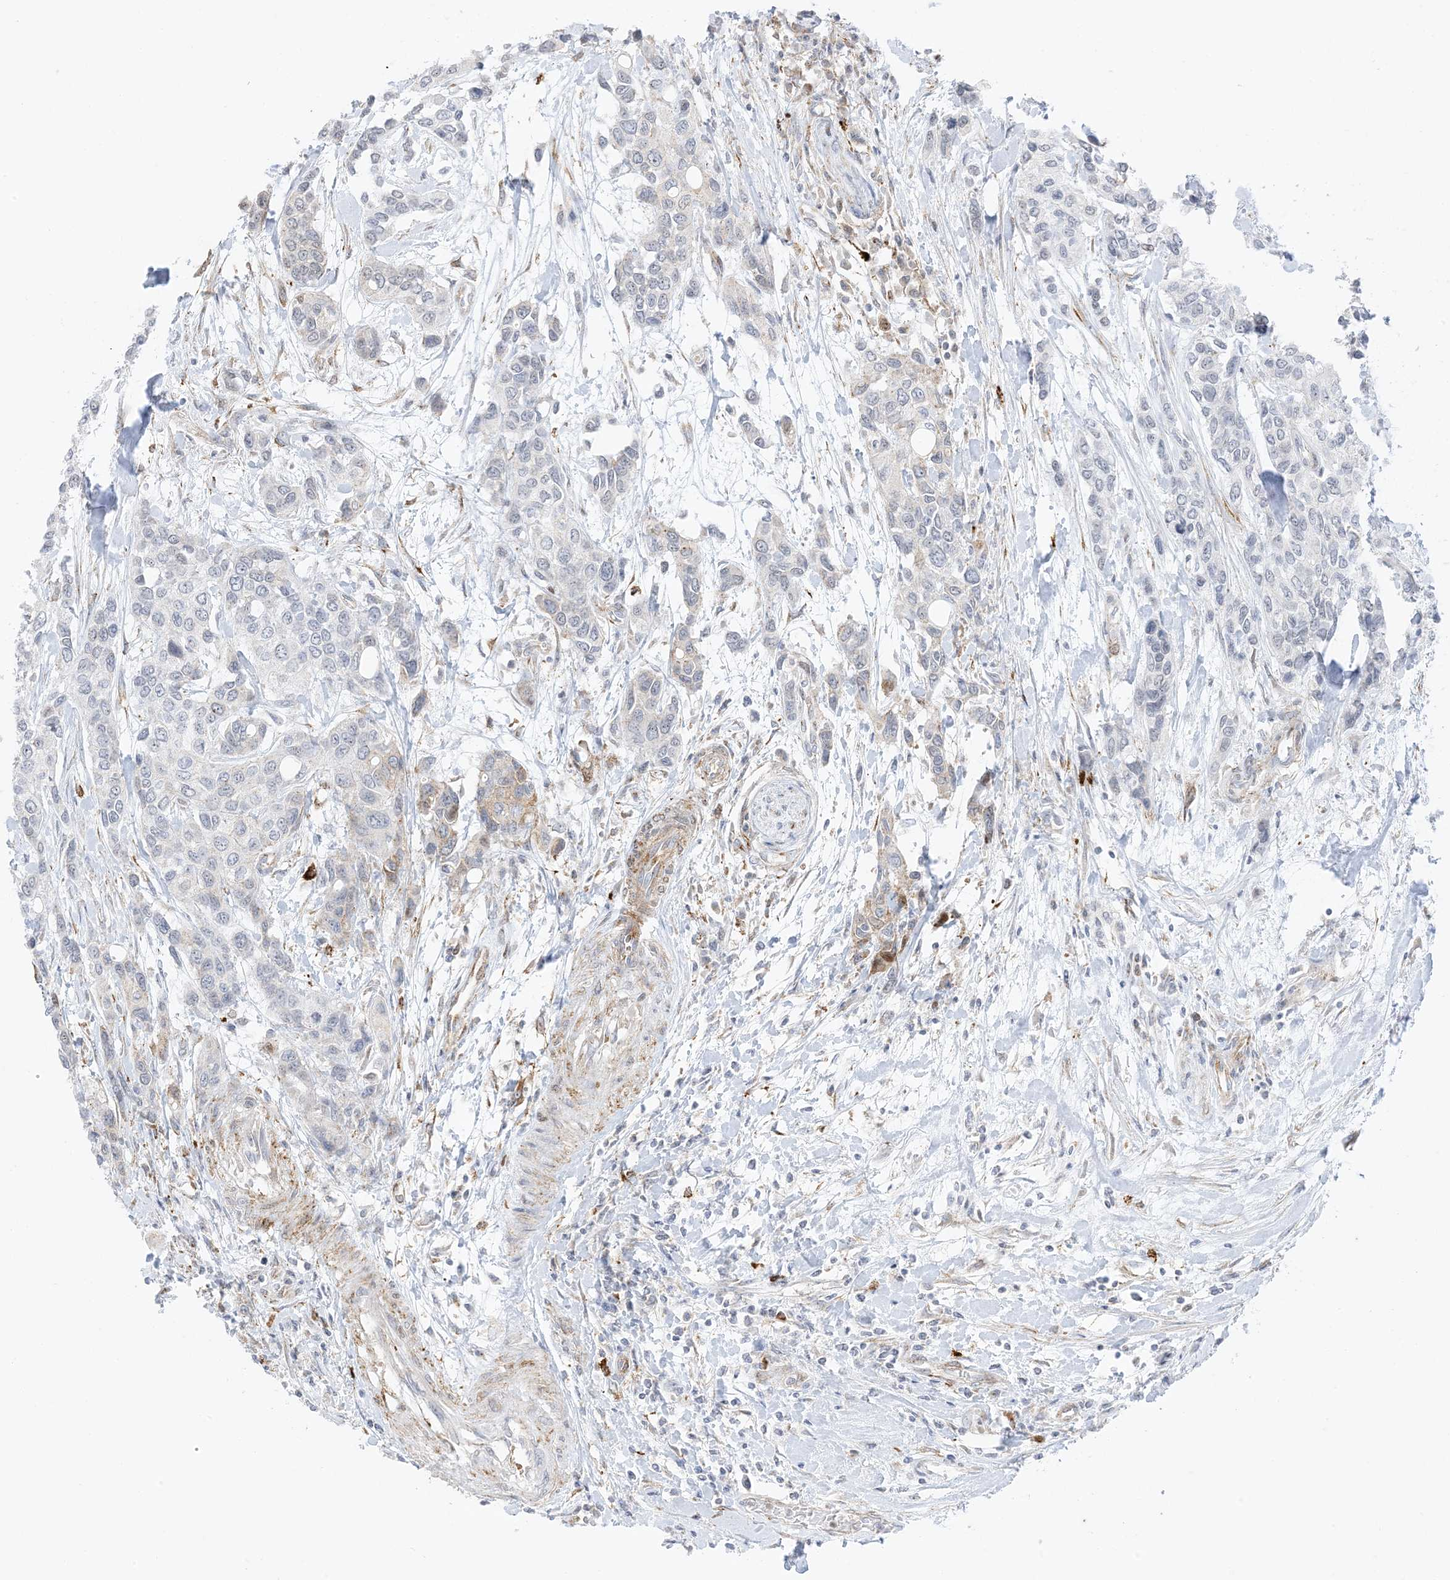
{"staining": {"intensity": "weak", "quantity": "<25%", "location": "cytoplasmic/membranous"}, "tissue": "urothelial cancer", "cell_type": "Tumor cells", "image_type": "cancer", "snomed": [{"axis": "morphology", "description": "Normal tissue, NOS"}, {"axis": "morphology", "description": "Urothelial carcinoma, High grade"}, {"axis": "topography", "description": "Vascular tissue"}, {"axis": "topography", "description": "Urinary bladder"}], "caption": "DAB (3,3'-diaminobenzidine) immunohistochemical staining of human urothelial cancer demonstrates no significant positivity in tumor cells. Nuclei are stained in blue.", "gene": "RAC1", "patient": {"sex": "female", "age": 56}}